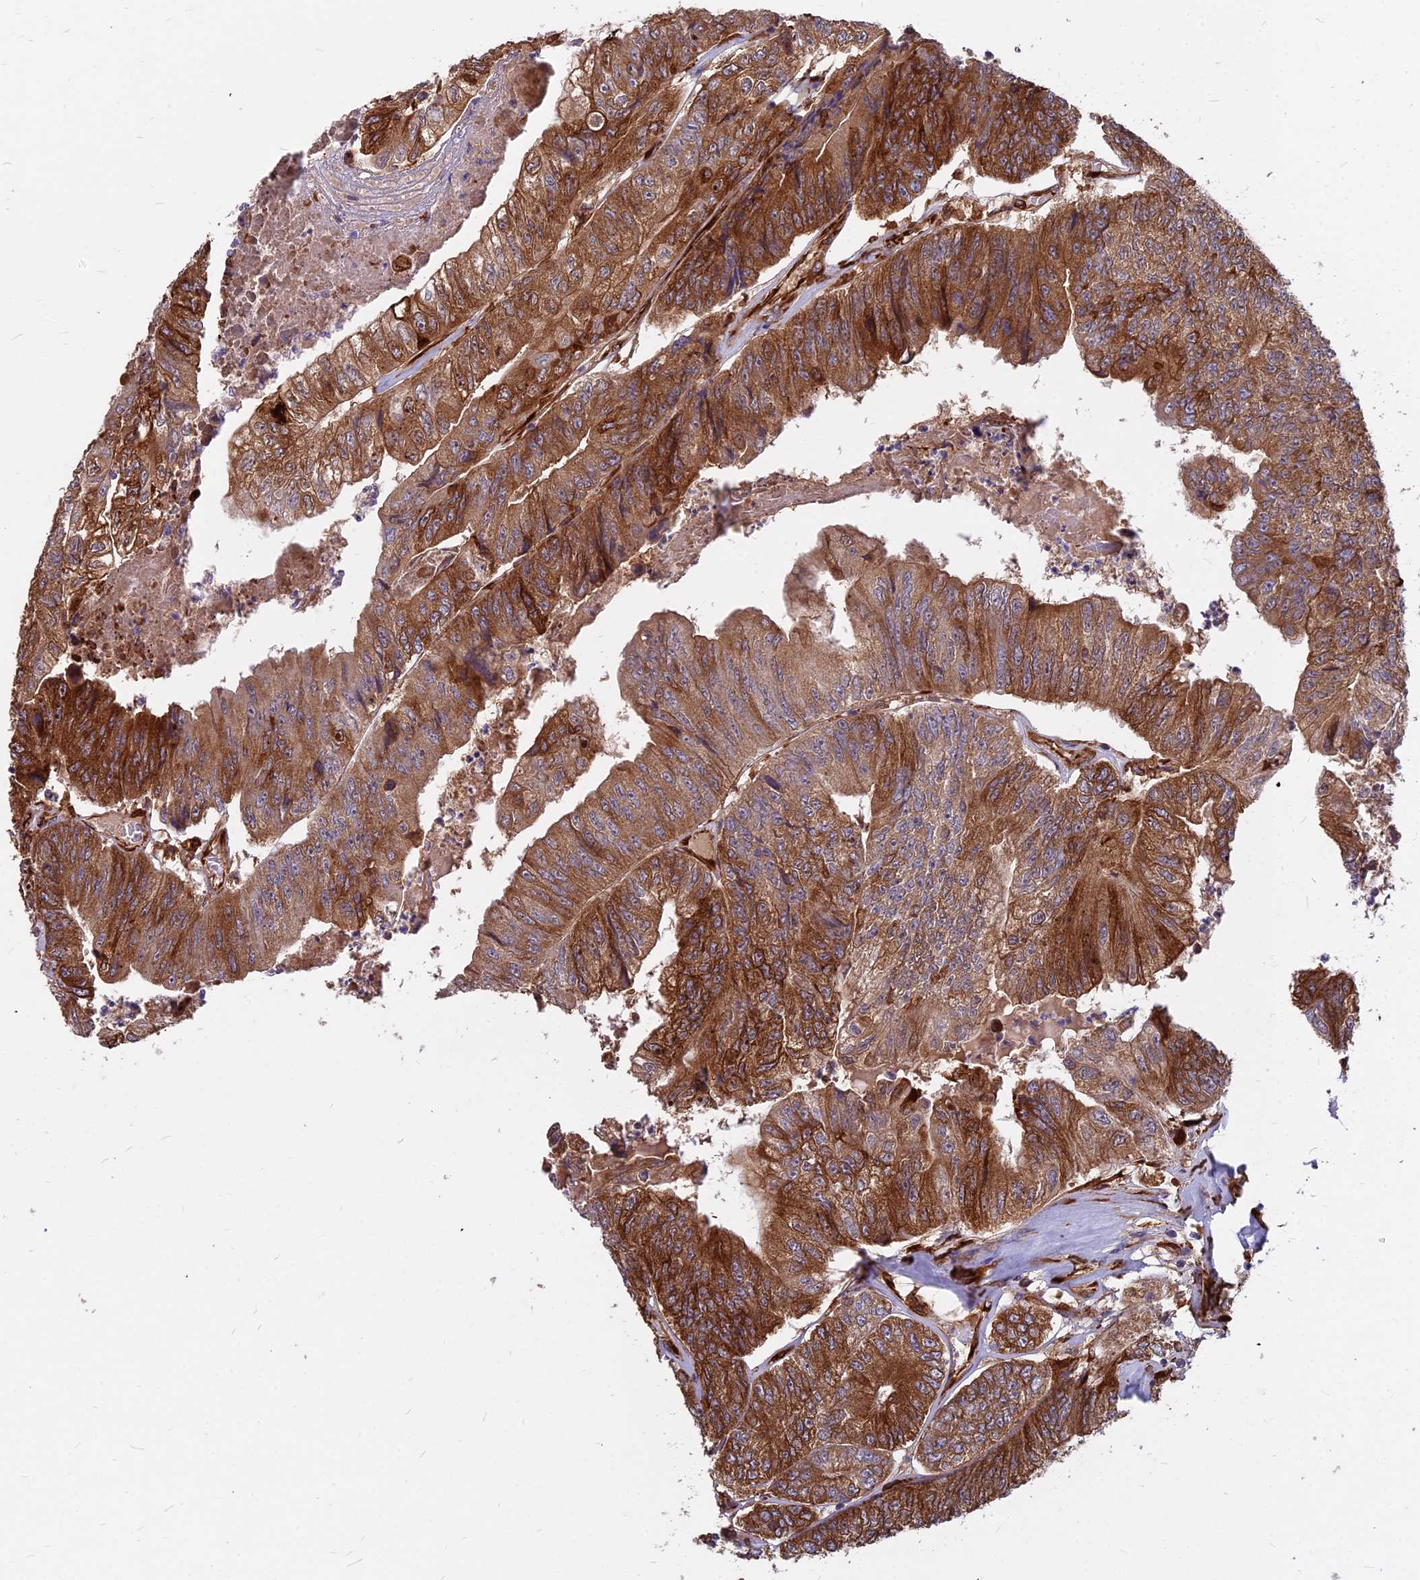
{"staining": {"intensity": "strong", "quantity": ">75%", "location": "cytoplasmic/membranous"}, "tissue": "colorectal cancer", "cell_type": "Tumor cells", "image_type": "cancer", "snomed": [{"axis": "morphology", "description": "Adenocarcinoma, NOS"}, {"axis": "topography", "description": "Colon"}], "caption": "Protein staining exhibits strong cytoplasmic/membranous staining in about >75% of tumor cells in adenocarcinoma (colorectal).", "gene": "NDUFAF7", "patient": {"sex": "female", "age": 67}}